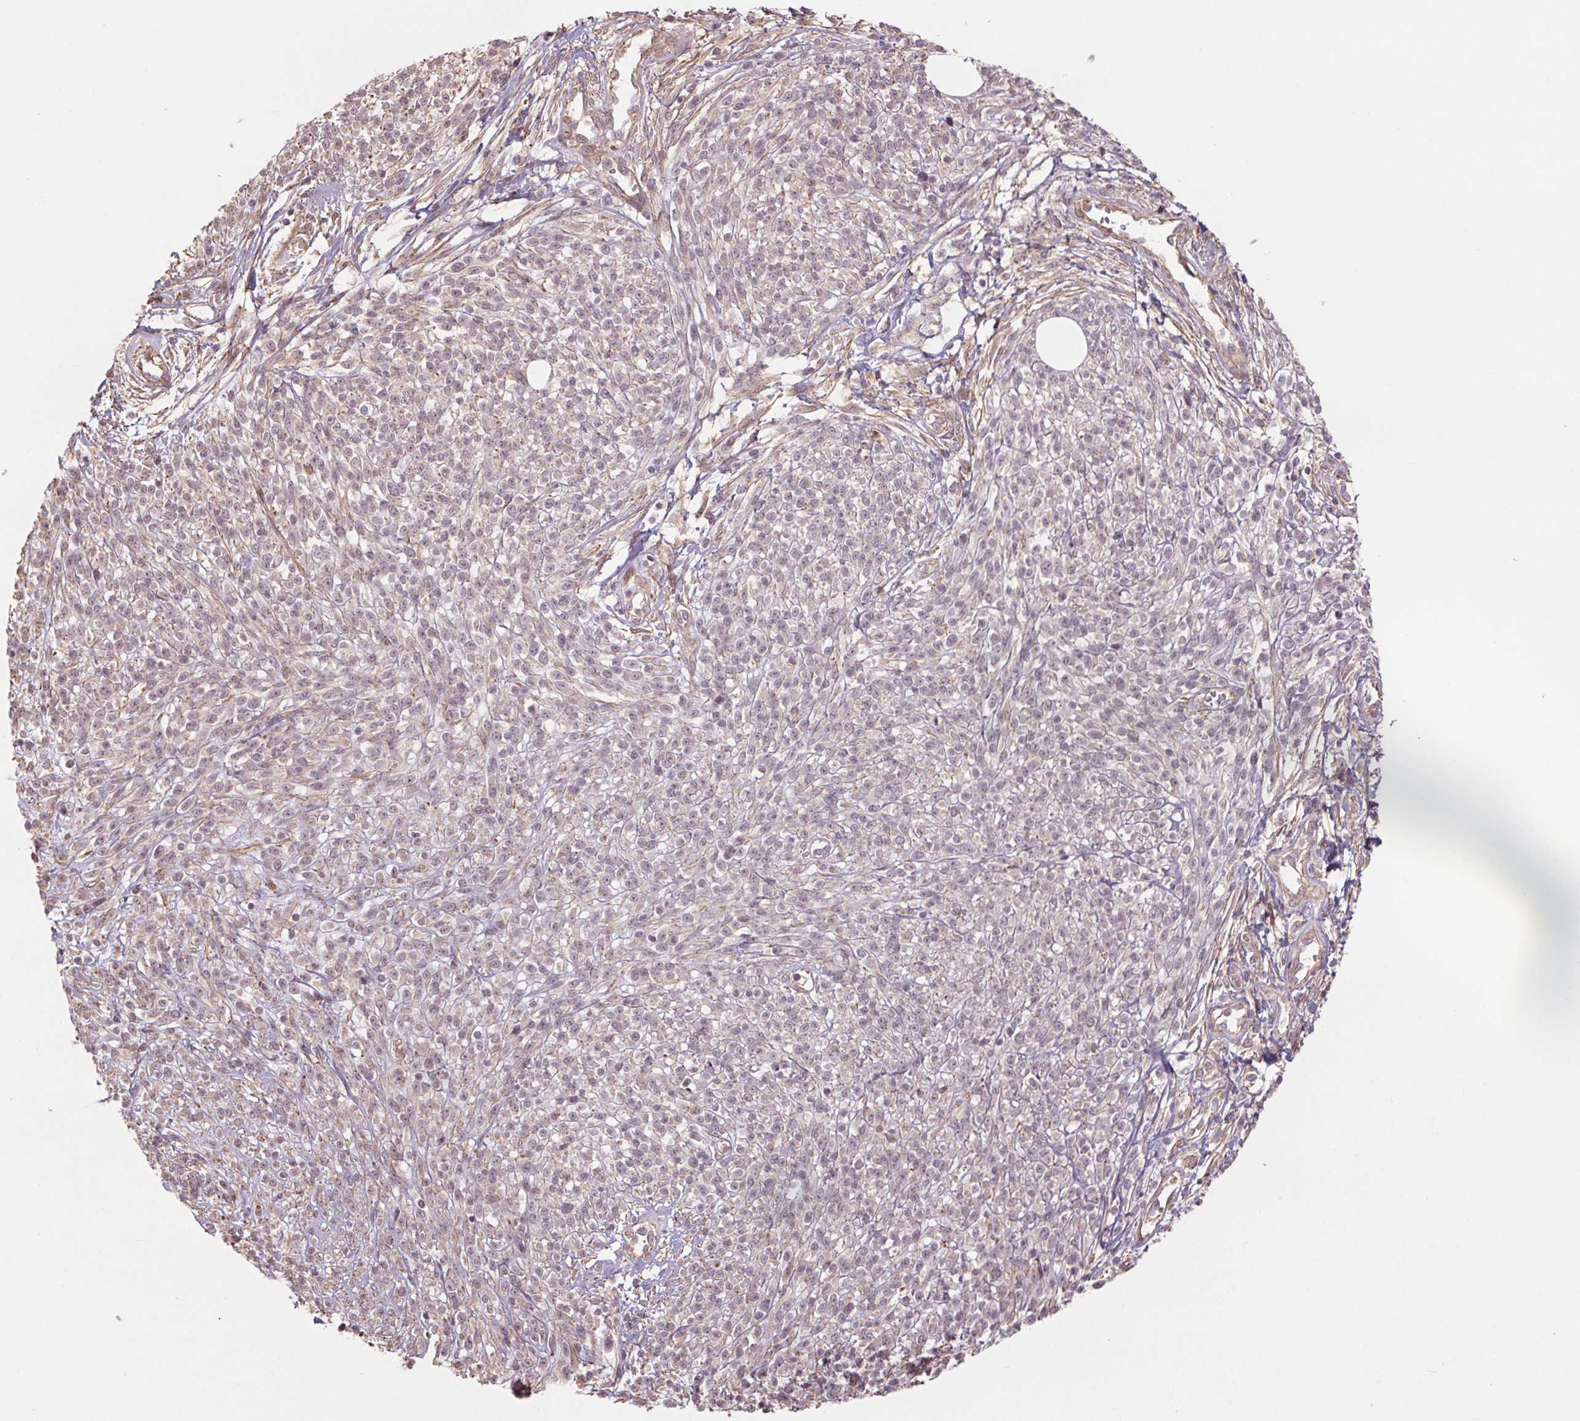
{"staining": {"intensity": "negative", "quantity": "none", "location": "none"}, "tissue": "melanoma", "cell_type": "Tumor cells", "image_type": "cancer", "snomed": [{"axis": "morphology", "description": "Malignant melanoma, NOS"}, {"axis": "topography", "description": "Skin"}, {"axis": "topography", "description": "Skin of trunk"}], "caption": "The image exhibits no significant positivity in tumor cells of malignant melanoma.", "gene": "CCSER1", "patient": {"sex": "male", "age": 74}}